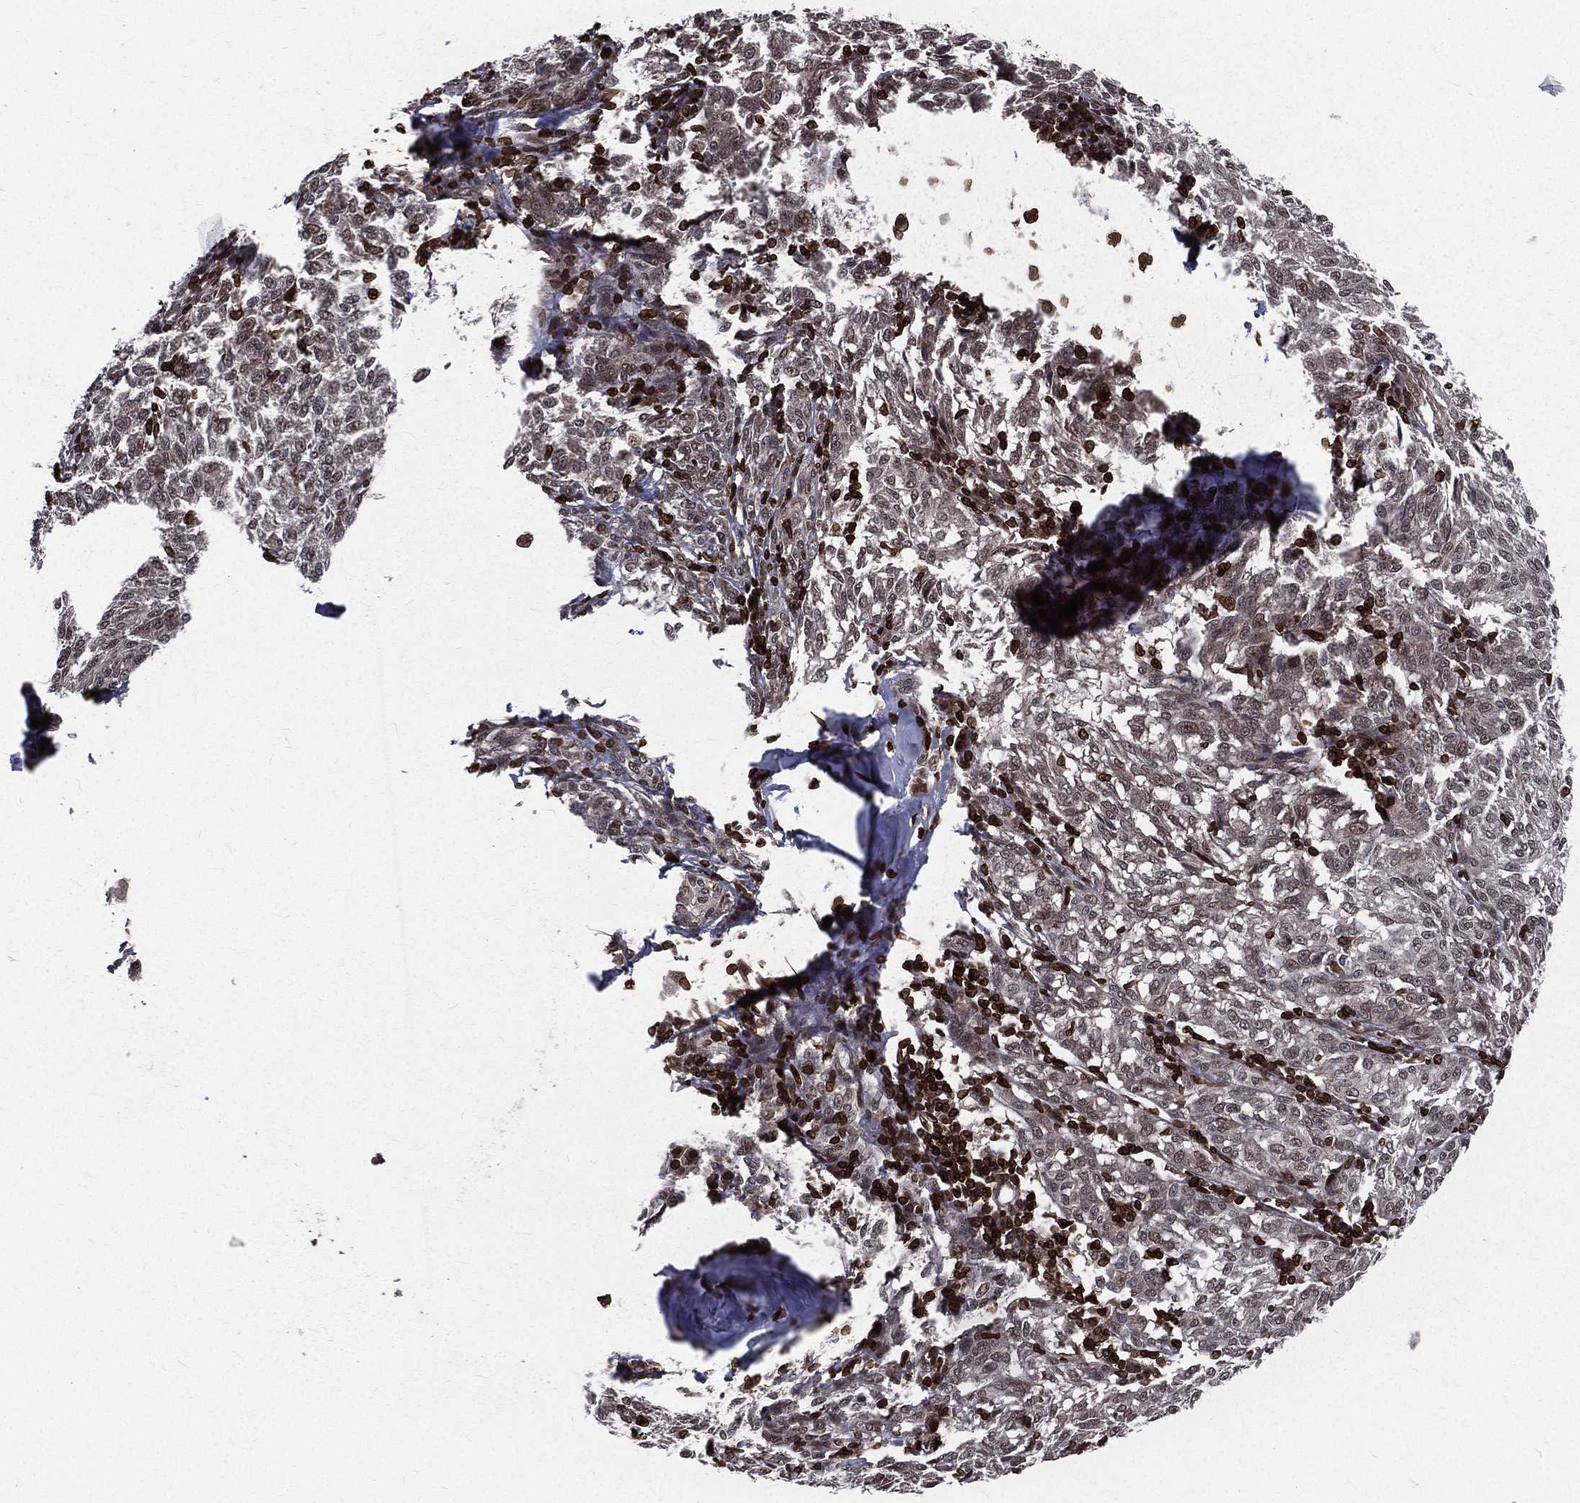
{"staining": {"intensity": "negative", "quantity": "none", "location": "none"}, "tissue": "melanoma", "cell_type": "Tumor cells", "image_type": "cancer", "snomed": [{"axis": "morphology", "description": "Malignant melanoma, NOS"}, {"axis": "topography", "description": "Skin"}], "caption": "IHC image of human malignant melanoma stained for a protein (brown), which demonstrates no positivity in tumor cells.", "gene": "LBR", "patient": {"sex": "female", "age": 72}}